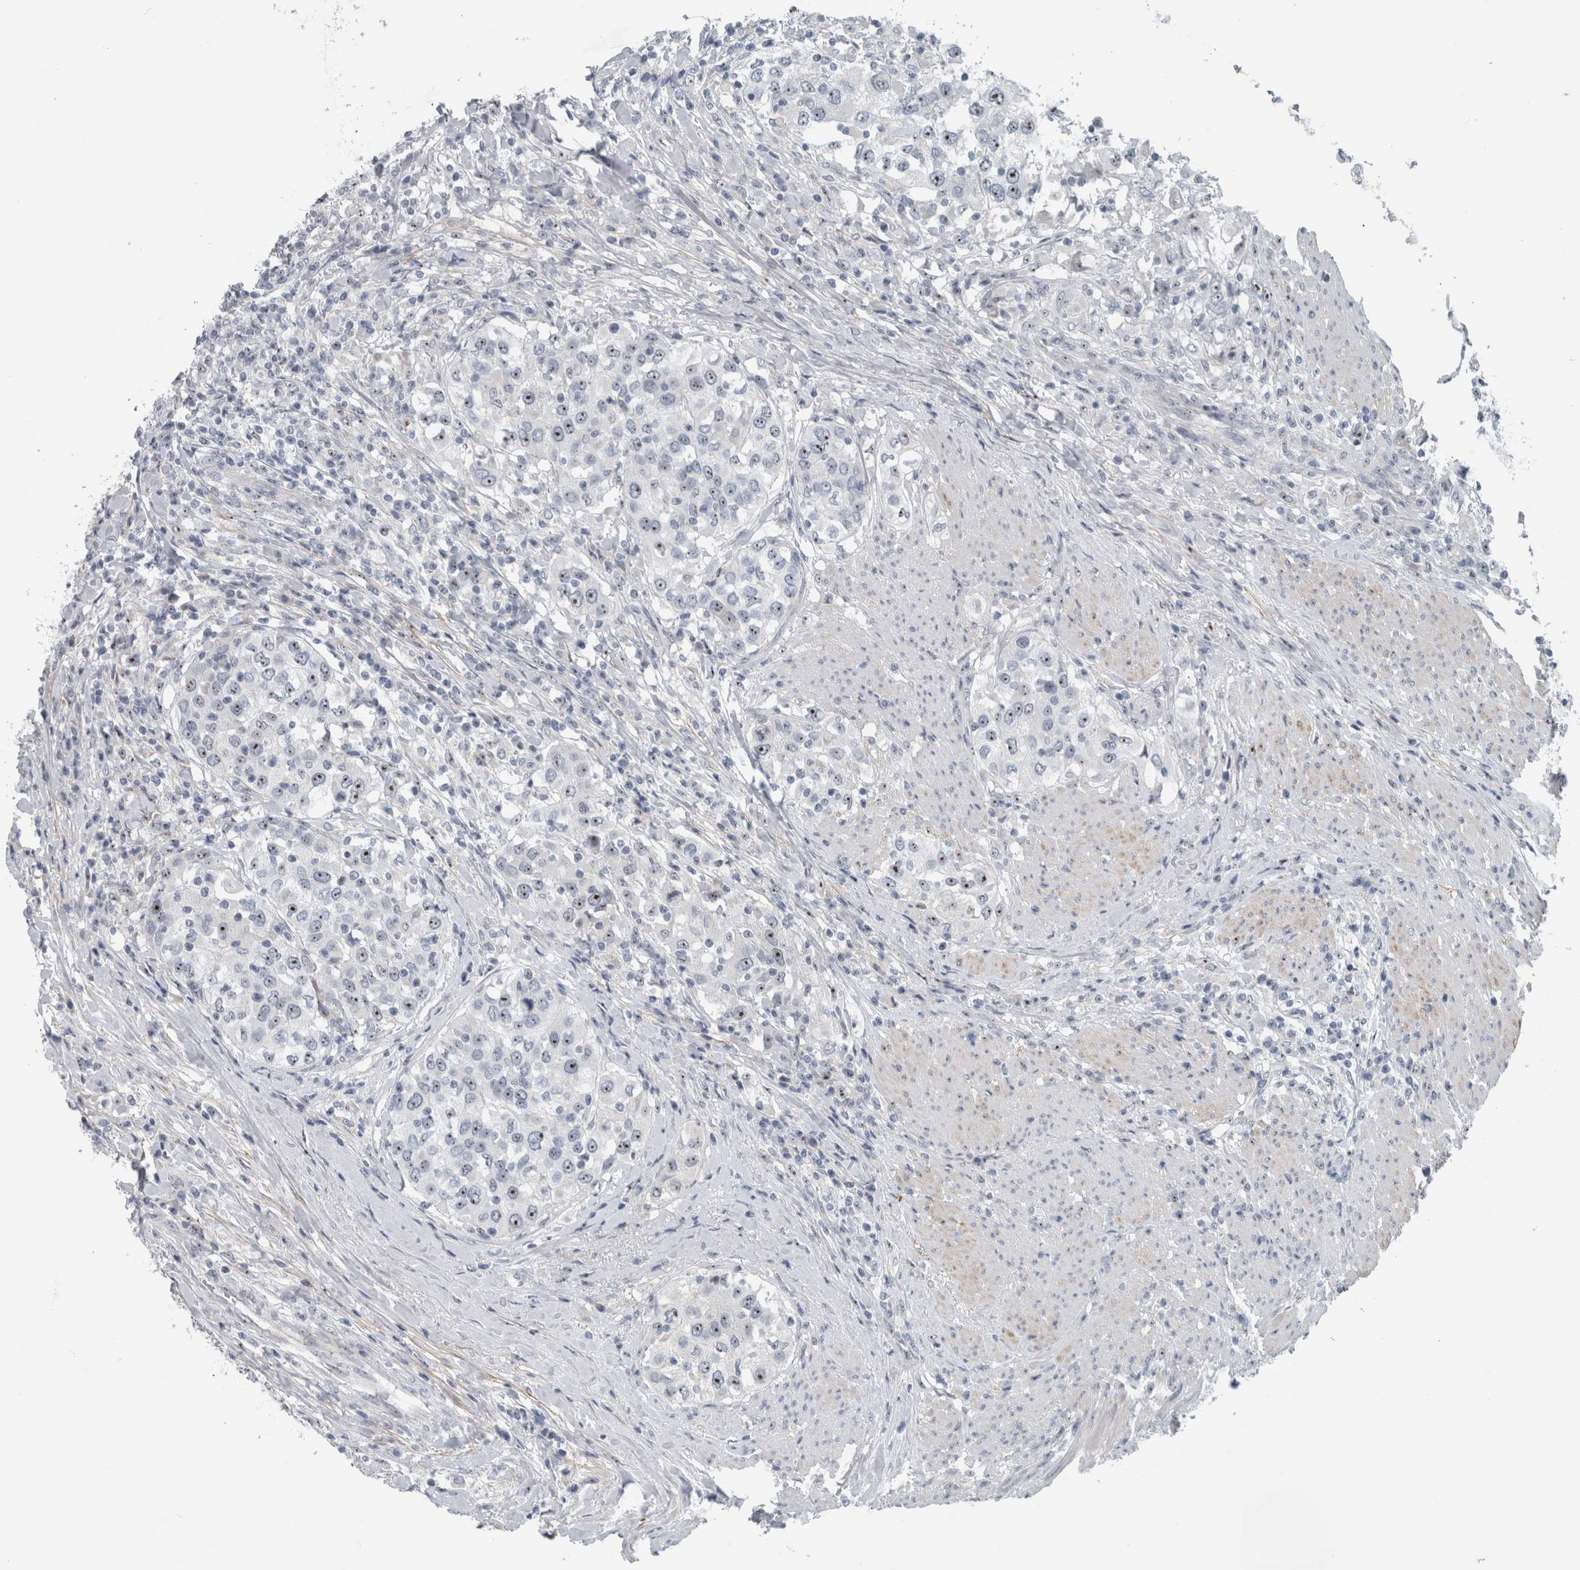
{"staining": {"intensity": "weak", "quantity": ">75%", "location": "nuclear"}, "tissue": "urothelial cancer", "cell_type": "Tumor cells", "image_type": "cancer", "snomed": [{"axis": "morphology", "description": "Urothelial carcinoma, High grade"}, {"axis": "topography", "description": "Urinary bladder"}], "caption": "This is a photomicrograph of immunohistochemistry (IHC) staining of urothelial cancer, which shows weak staining in the nuclear of tumor cells.", "gene": "UTP6", "patient": {"sex": "female", "age": 80}}